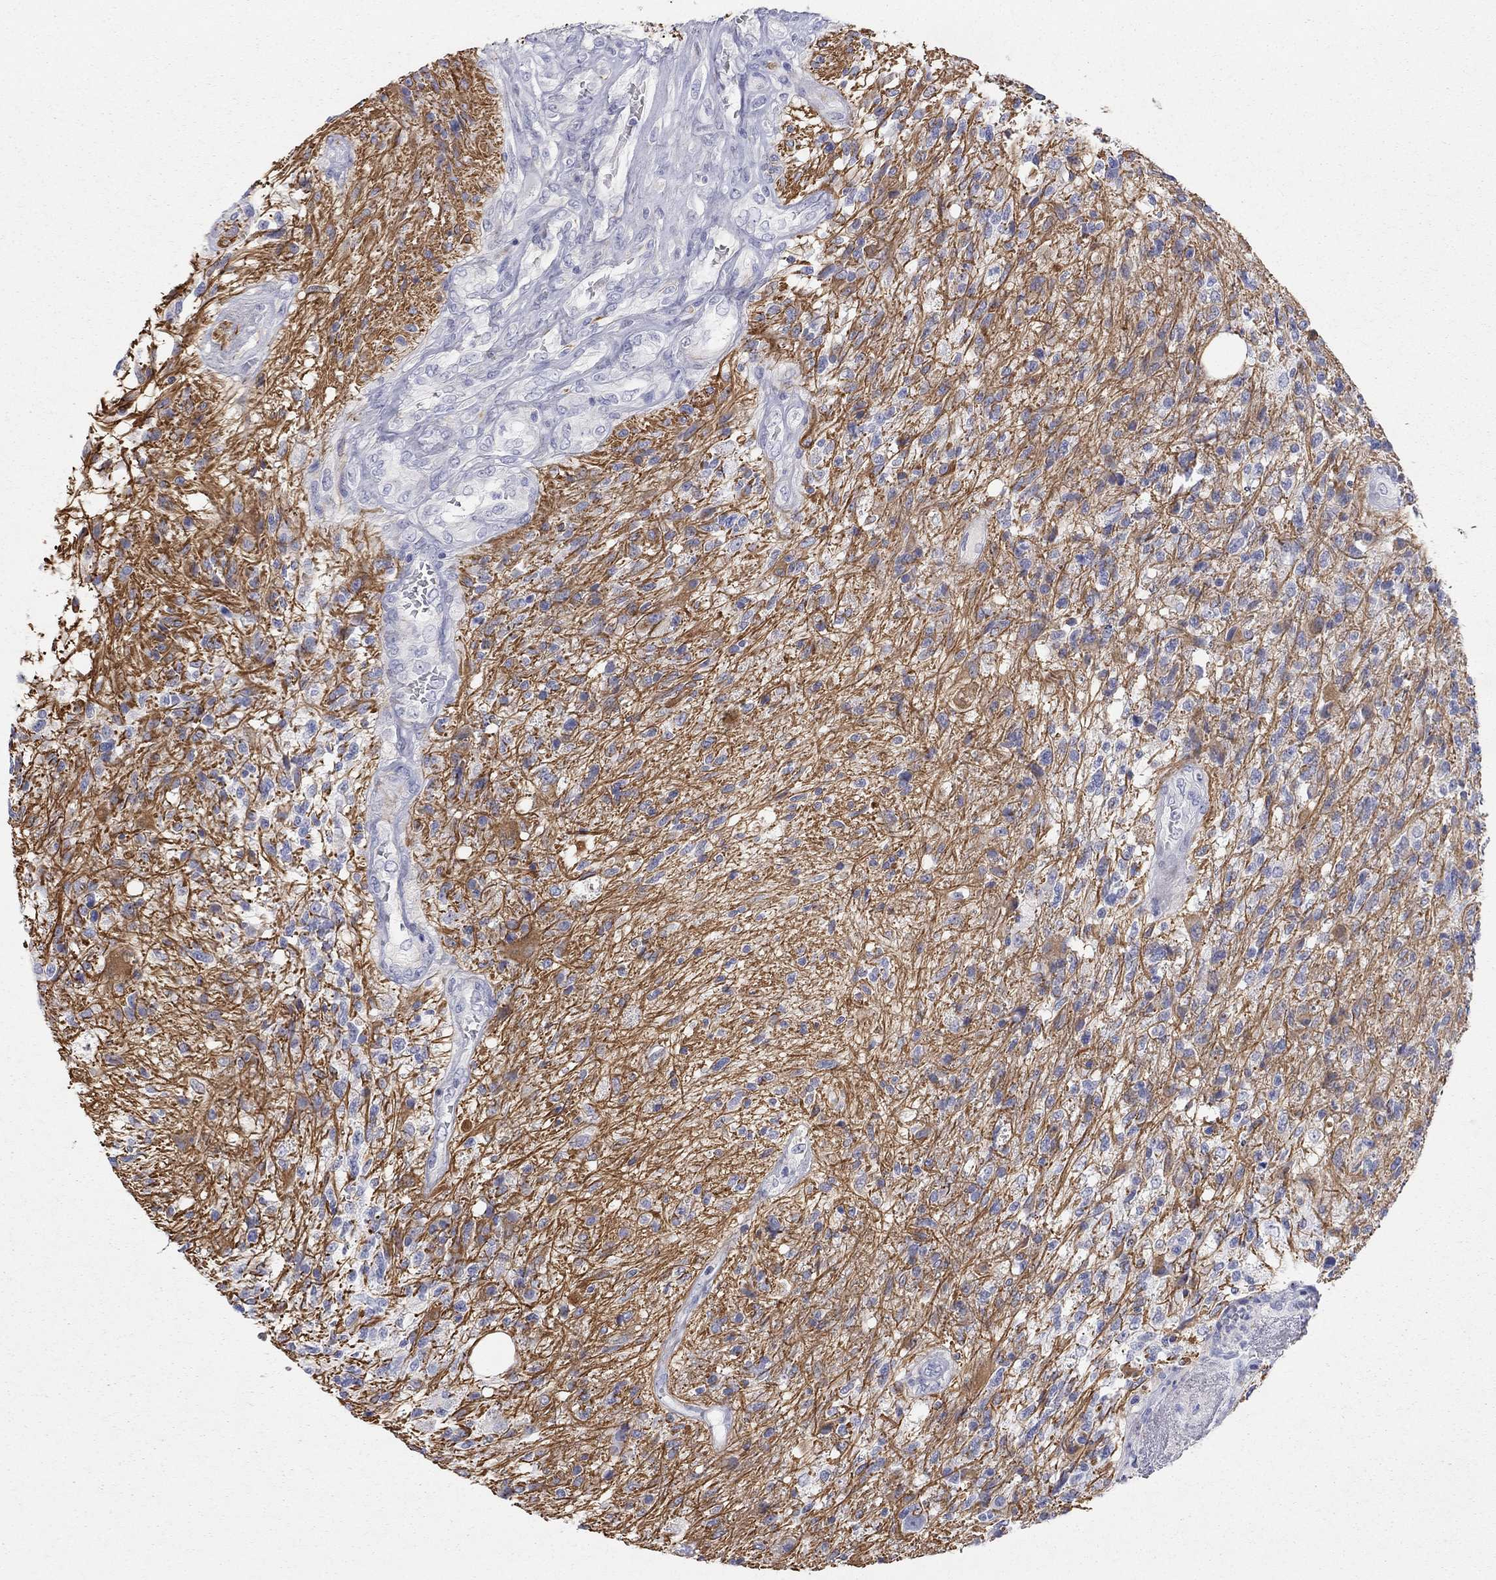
{"staining": {"intensity": "negative", "quantity": "none", "location": "none"}, "tissue": "glioma", "cell_type": "Tumor cells", "image_type": "cancer", "snomed": [{"axis": "morphology", "description": "Glioma, malignant, High grade"}, {"axis": "topography", "description": "Brain"}], "caption": "High power microscopy image of an immunohistochemistry photomicrograph of malignant glioma (high-grade), revealing no significant staining in tumor cells.", "gene": "PCDHGC5", "patient": {"sex": "male", "age": 56}}